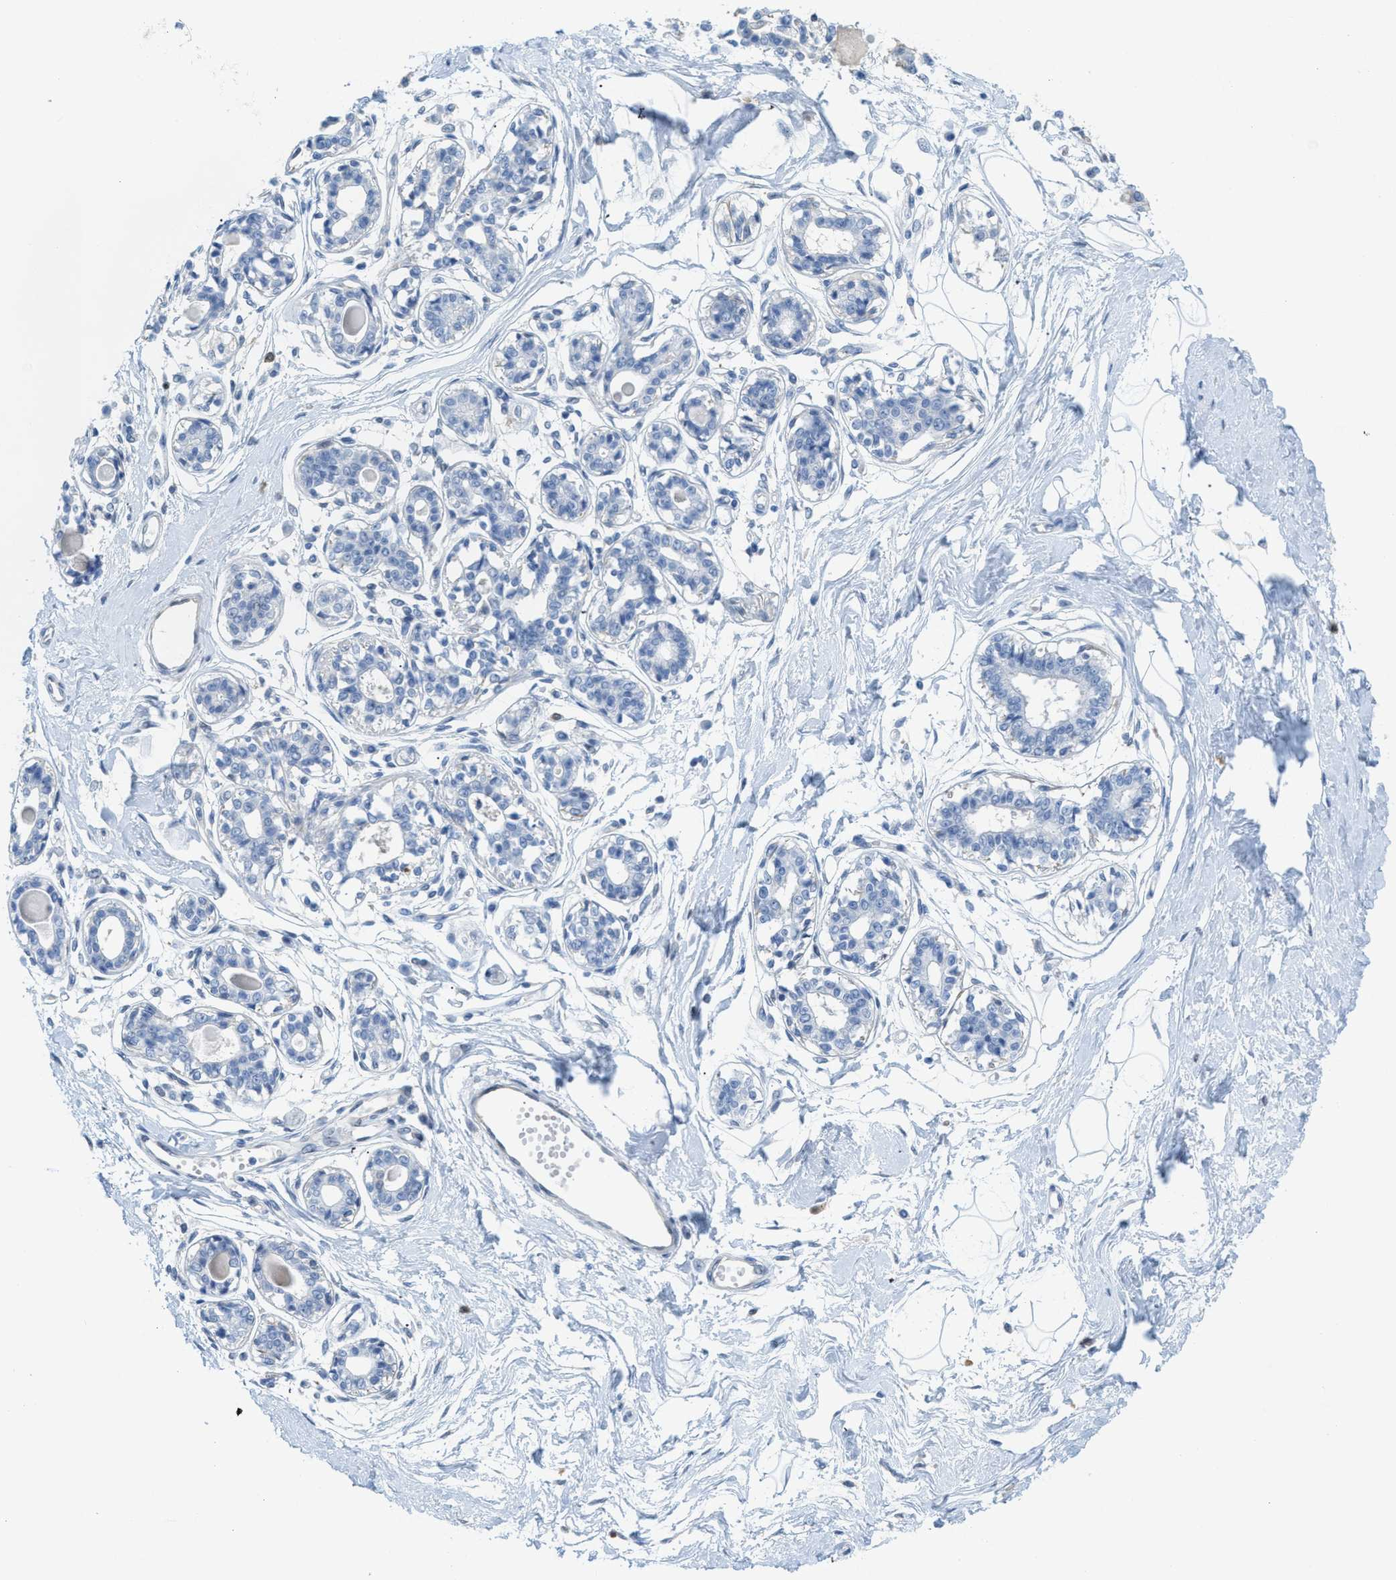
{"staining": {"intensity": "negative", "quantity": "none", "location": "none"}, "tissue": "breast", "cell_type": "Adipocytes", "image_type": "normal", "snomed": [{"axis": "morphology", "description": "Normal tissue, NOS"}, {"axis": "topography", "description": "Breast"}], "caption": "This is a photomicrograph of IHC staining of benign breast, which shows no expression in adipocytes.", "gene": "SERPINB1", "patient": {"sex": "female", "age": 45}}